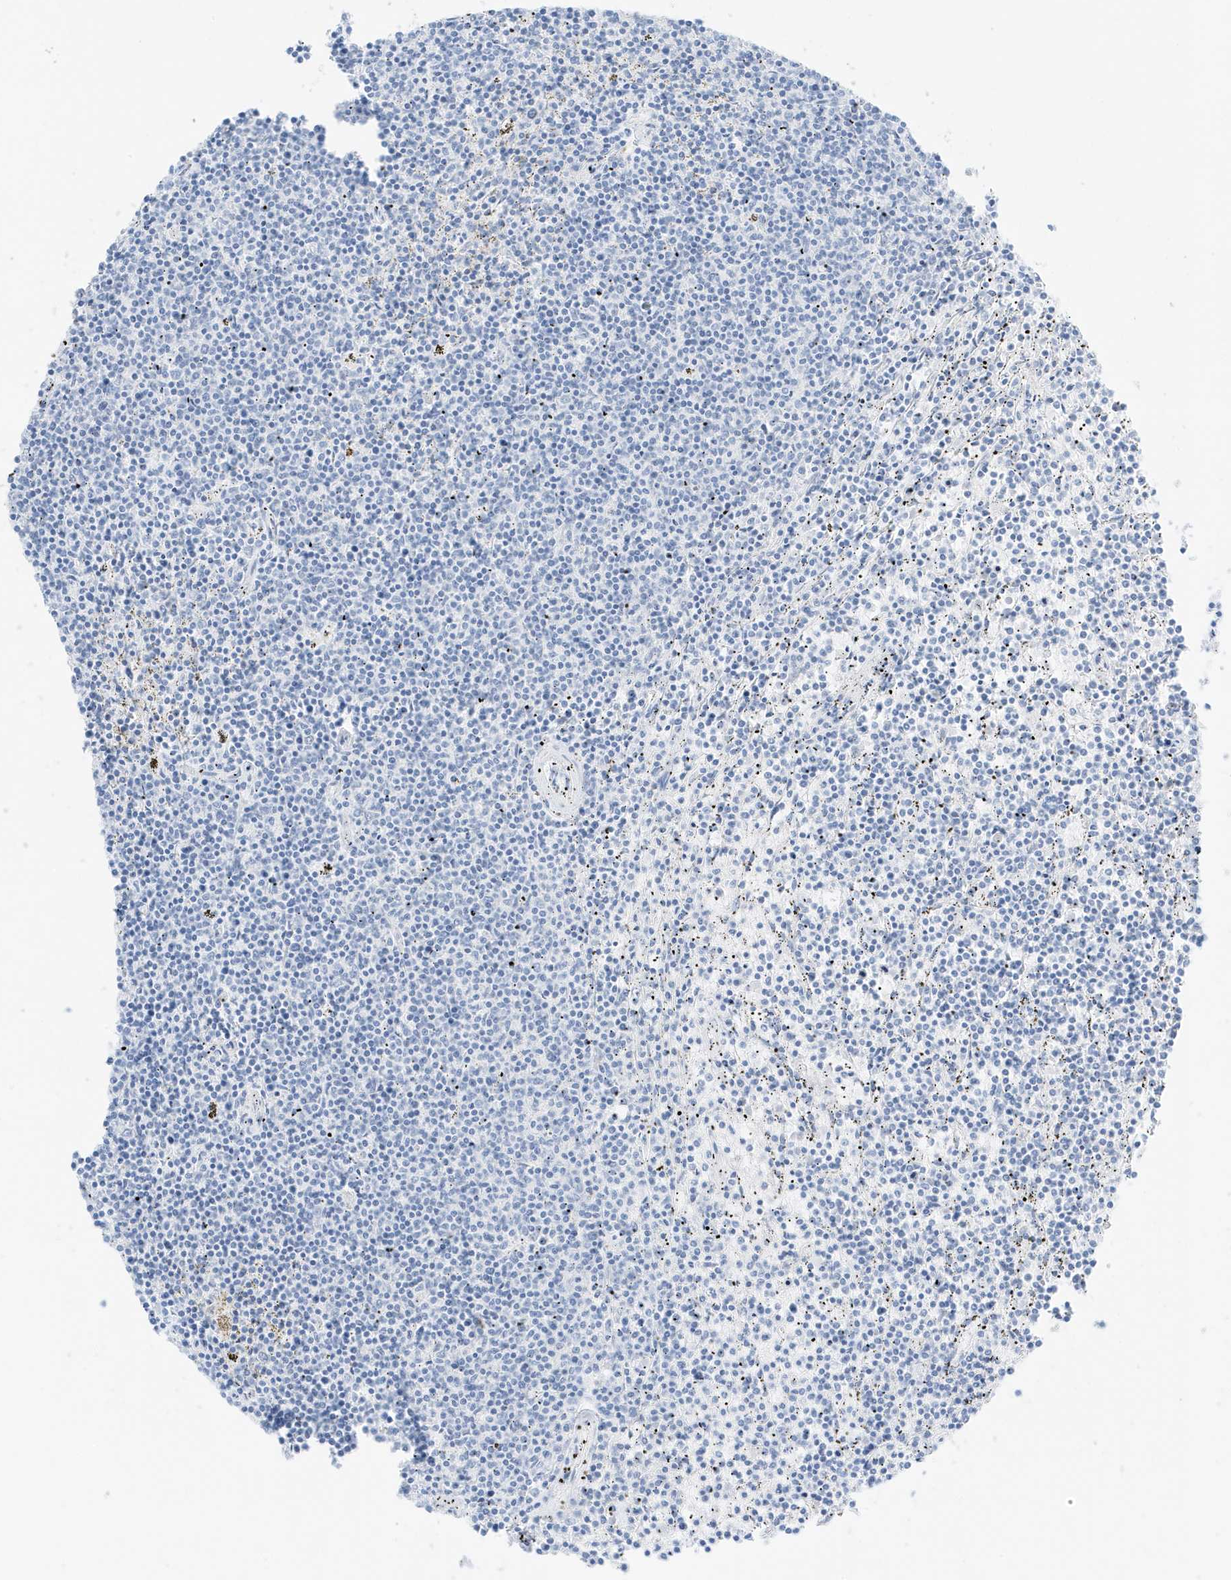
{"staining": {"intensity": "negative", "quantity": "none", "location": "none"}, "tissue": "lymphoma", "cell_type": "Tumor cells", "image_type": "cancer", "snomed": [{"axis": "morphology", "description": "Malignant lymphoma, non-Hodgkin's type, Low grade"}, {"axis": "topography", "description": "Spleen"}], "caption": "An immunohistochemistry histopathology image of lymphoma is shown. There is no staining in tumor cells of lymphoma.", "gene": "SLC22A13", "patient": {"sex": "female", "age": 50}}